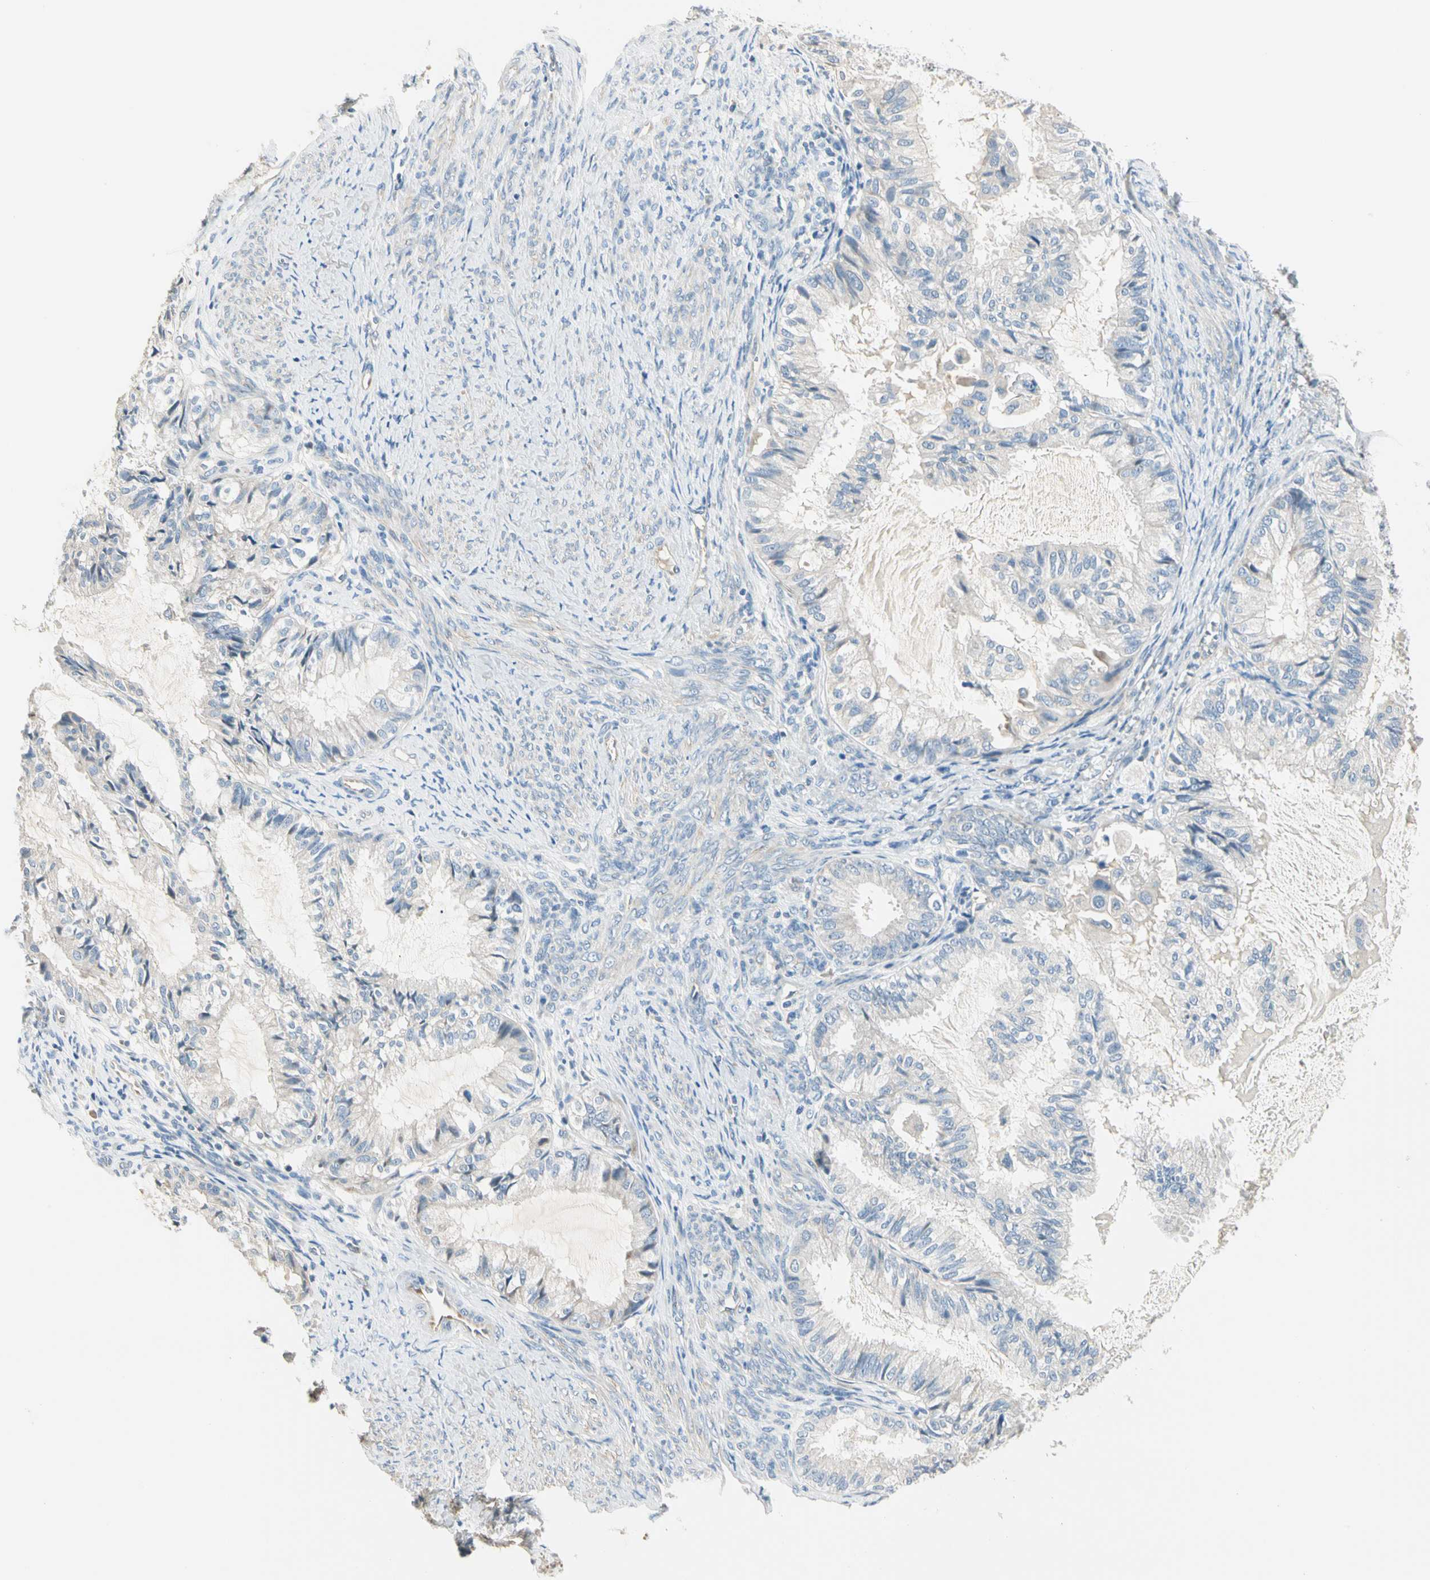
{"staining": {"intensity": "negative", "quantity": "none", "location": "none"}, "tissue": "cervical cancer", "cell_type": "Tumor cells", "image_type": "cancer", "snomed": [{"axis": "morphology", "description": "Normal tissue, NOS"}, {"axis": "morphology", "description": "Adenocarcinoma, NOS"}, {"axis": "topography", "description": "Cervix"}, {"axis": "topography", "description": "Endometrium"}], "caption": "Immunohistochemistry (IHC) photomicrograph of cervical cancer stained for a protein (brown), which shows no expression in tumor cells.", "gene": "GPR153", "patient": {"sex": "female", "age": 86}}